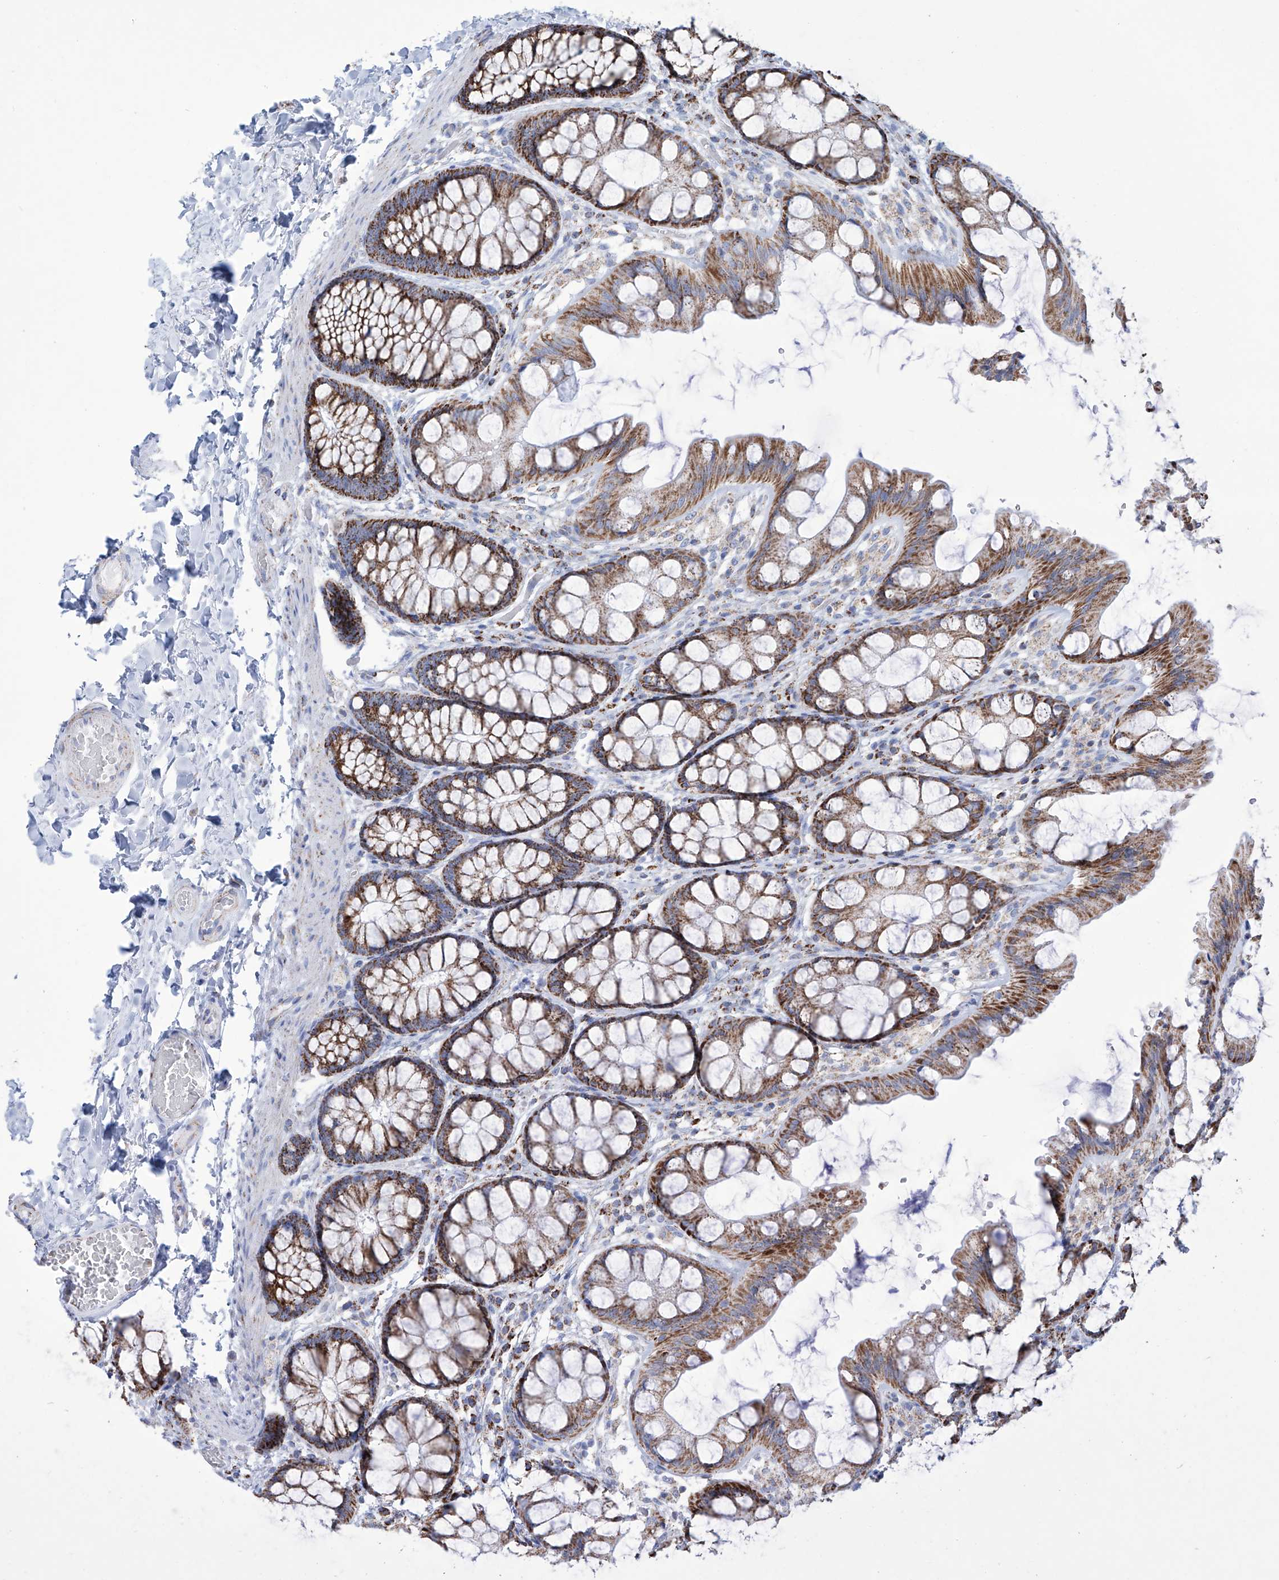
{"staining": {"intensity": "moderate", "quantity": ">75%", "location": "cytoplasmic/membranous"}, "tissue": "colon", "cell_type": "Endothelial cells", "image_type": "normal", "snomed": [{"axis": "morphology", "description": "Normal tissue, NOS"}, {"axis": "topography", "description": "Colon"}], "caption": "Brown immunohistochemical staining in normal colon displays moderate cytoplasmic/membranous staining in about >75% of endothelial cells.", "gene": "ALDH6A1", "patient": {"sex": "male", "age": 47}}